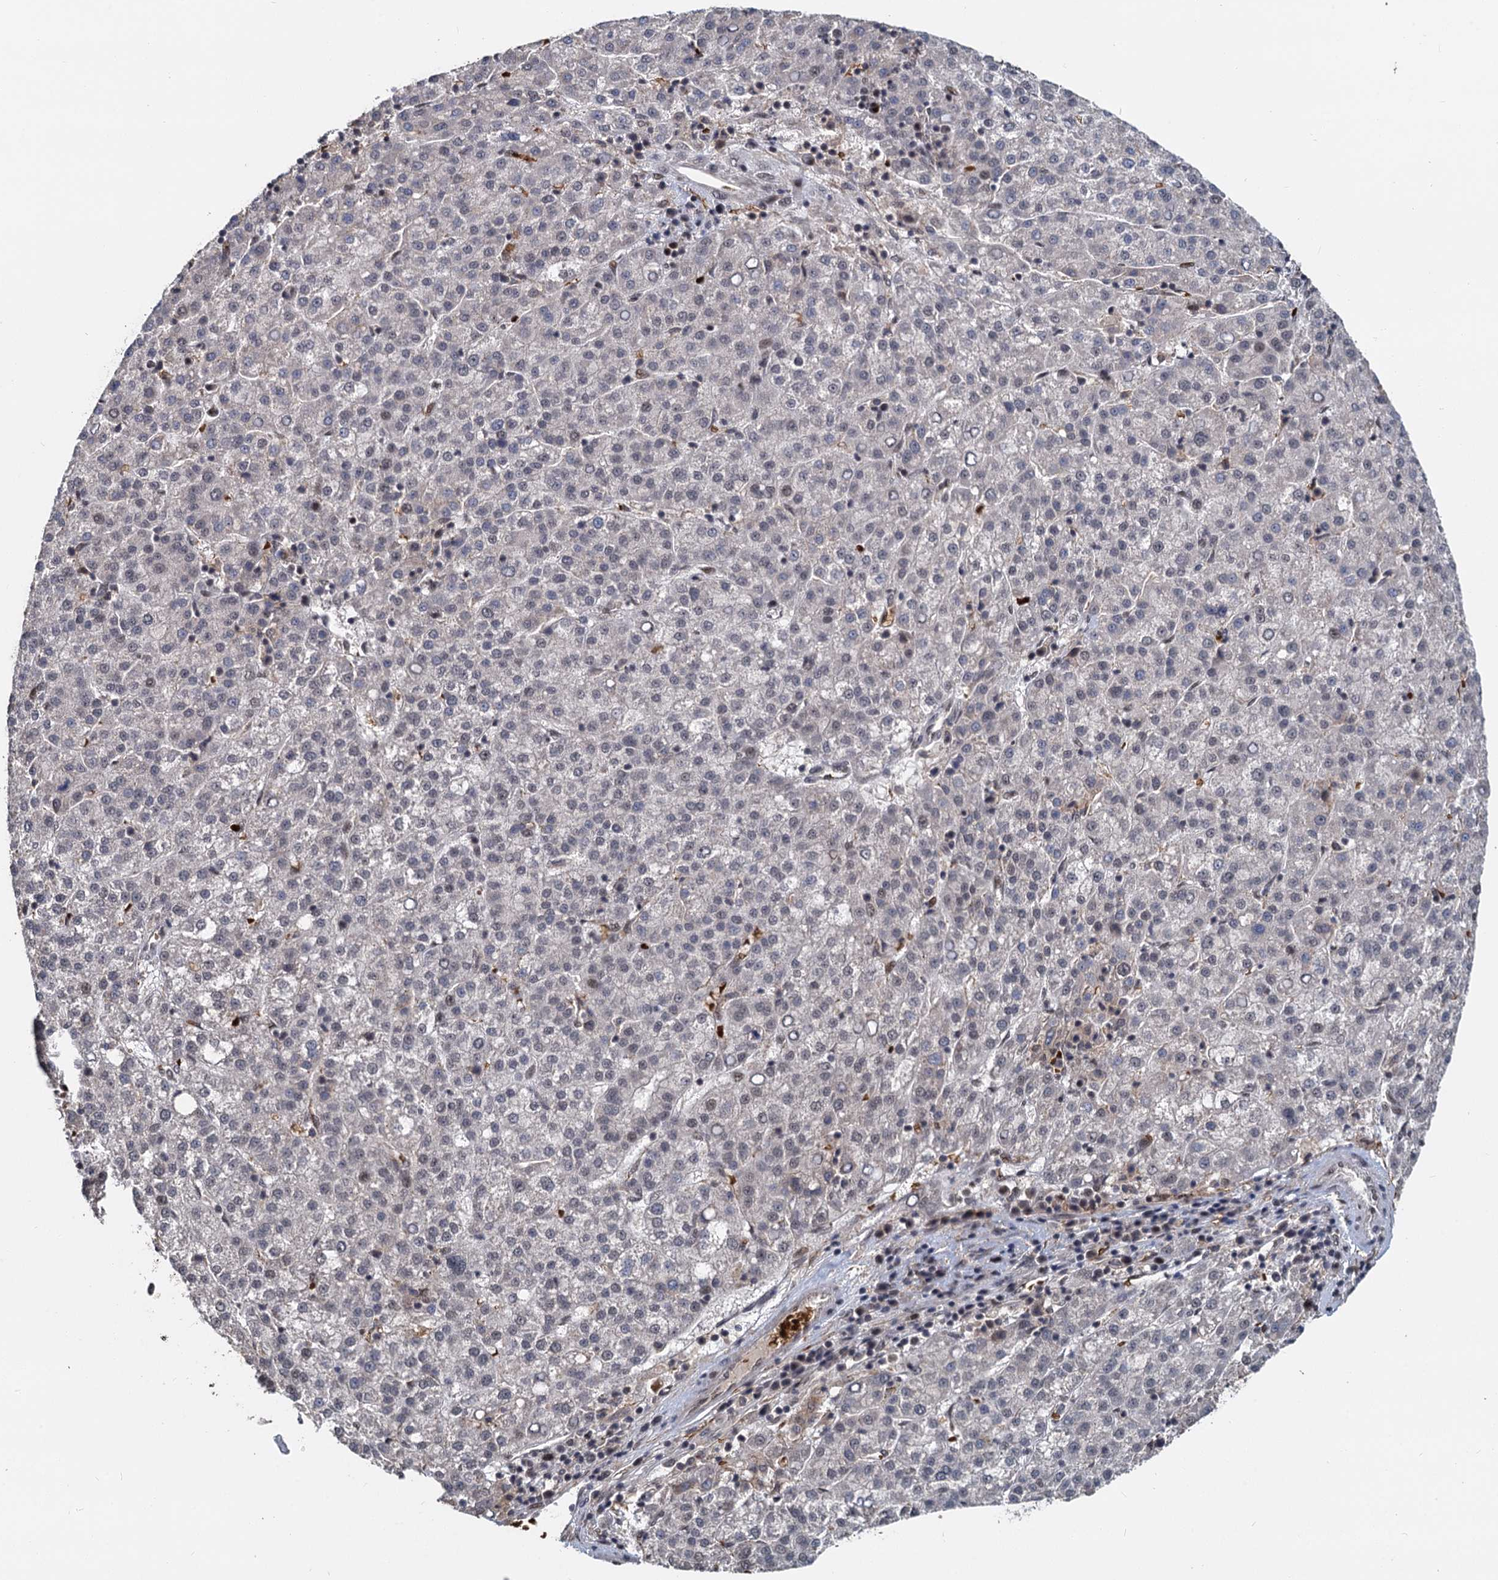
{"staining": {"intensity": "negative", "quantity": "none", "location": "none"}, "tissue": "liver cancer", "cell_type": "Tumor cells", "image_type": "cancer", "snomed": [{"axis": "morphology", "description": "Carcinoma, Hepatocellular, NOS"}, {"axis": "topography", "description": "Liver"}], "caption": "Tumor cells are negative for brown protein staining in hepatocellular carcinoma (liver). (DAB (3,3'-diaminobenzidine) immunohistochemistry (IHC), high magnification).", "gene": "FANCI", "patient": {"sex": "female", "age": 58}}